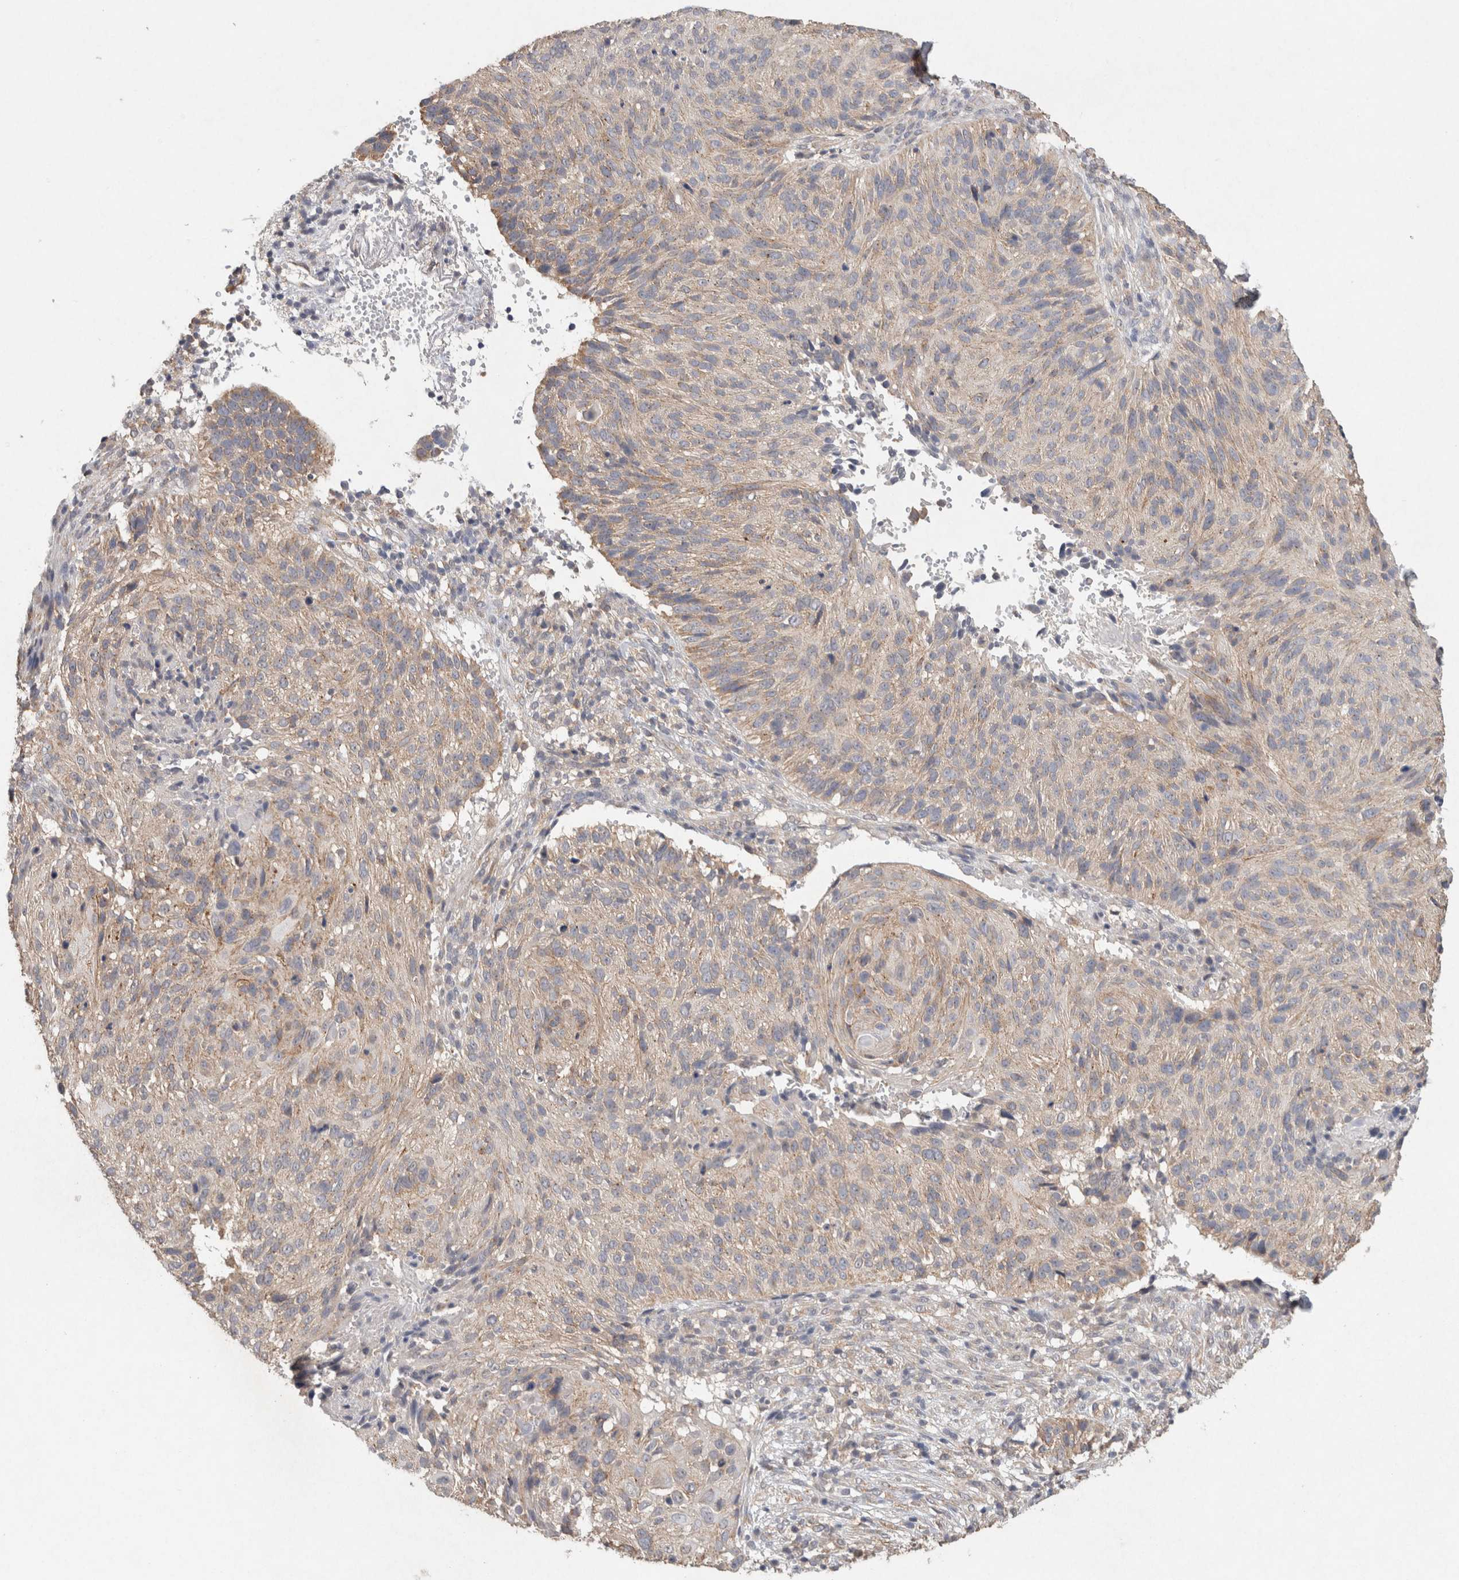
{"staining": {"intensity": "weak", "quantity": ">75%", "location": "cytoplasmic/membranous"}, "tissue": "cervical cancer", "cell_type": "Tumor cells", "image_type": "cancer", "snomed": [{"axis": "morphology", "description": "Squamous cell carcinoma, NOS"}, {"axis": "topography", "description": "Cervix"}], "caption": "Immunohistochemistry (IHC) micrograph of neoplastic tissue: cervical squamous cell carcinoma stained using immunohistochemistry (IHC) reveals low levels of weak protein expression localized specifically in the cytoplasmic/membranous of tumor cells, appearing as a cytoplasmic/membranous brown color.", "gene": "RAB14", "patient": {"sex": "female", "age": 74}}